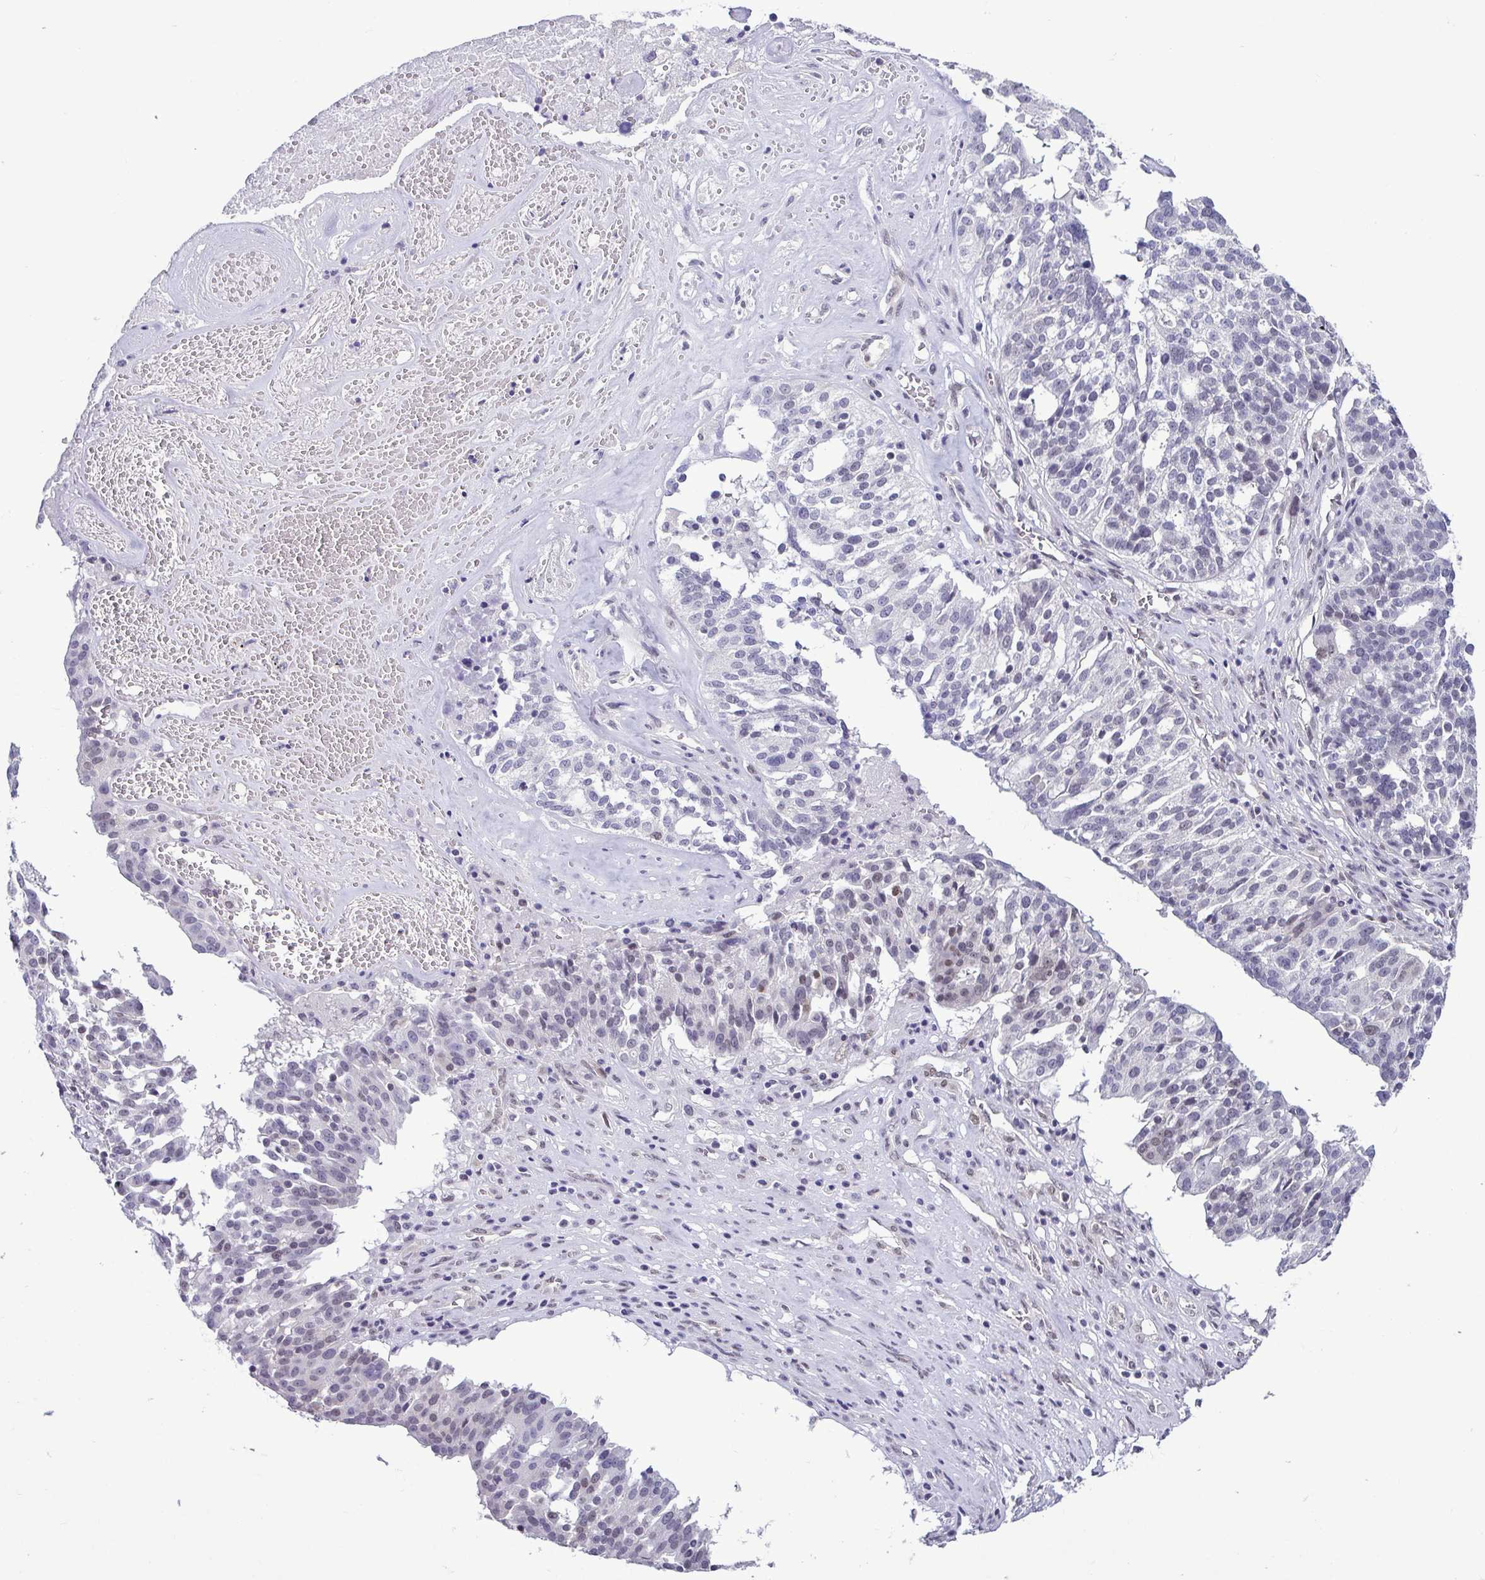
{"staining": {"intensity": "negative", "quantity": "none", "location": "none"}, "tissue": "ovarian cancer", "cell_type": "Tumor cells", "image_type": "cancer", "snomed": [{"axis": "morphology", "description": "Cystadenocarcinoma, serous, NOS"}, {"axis": "topography", "description": "Ovary"}], "caption": "Photomicrograph shows no protein expression in tumor cells of ovarian serous cystadenocarcinoma tissue.", "gene": "RBM3", "patient": {"sex": "female", "age": 59}}